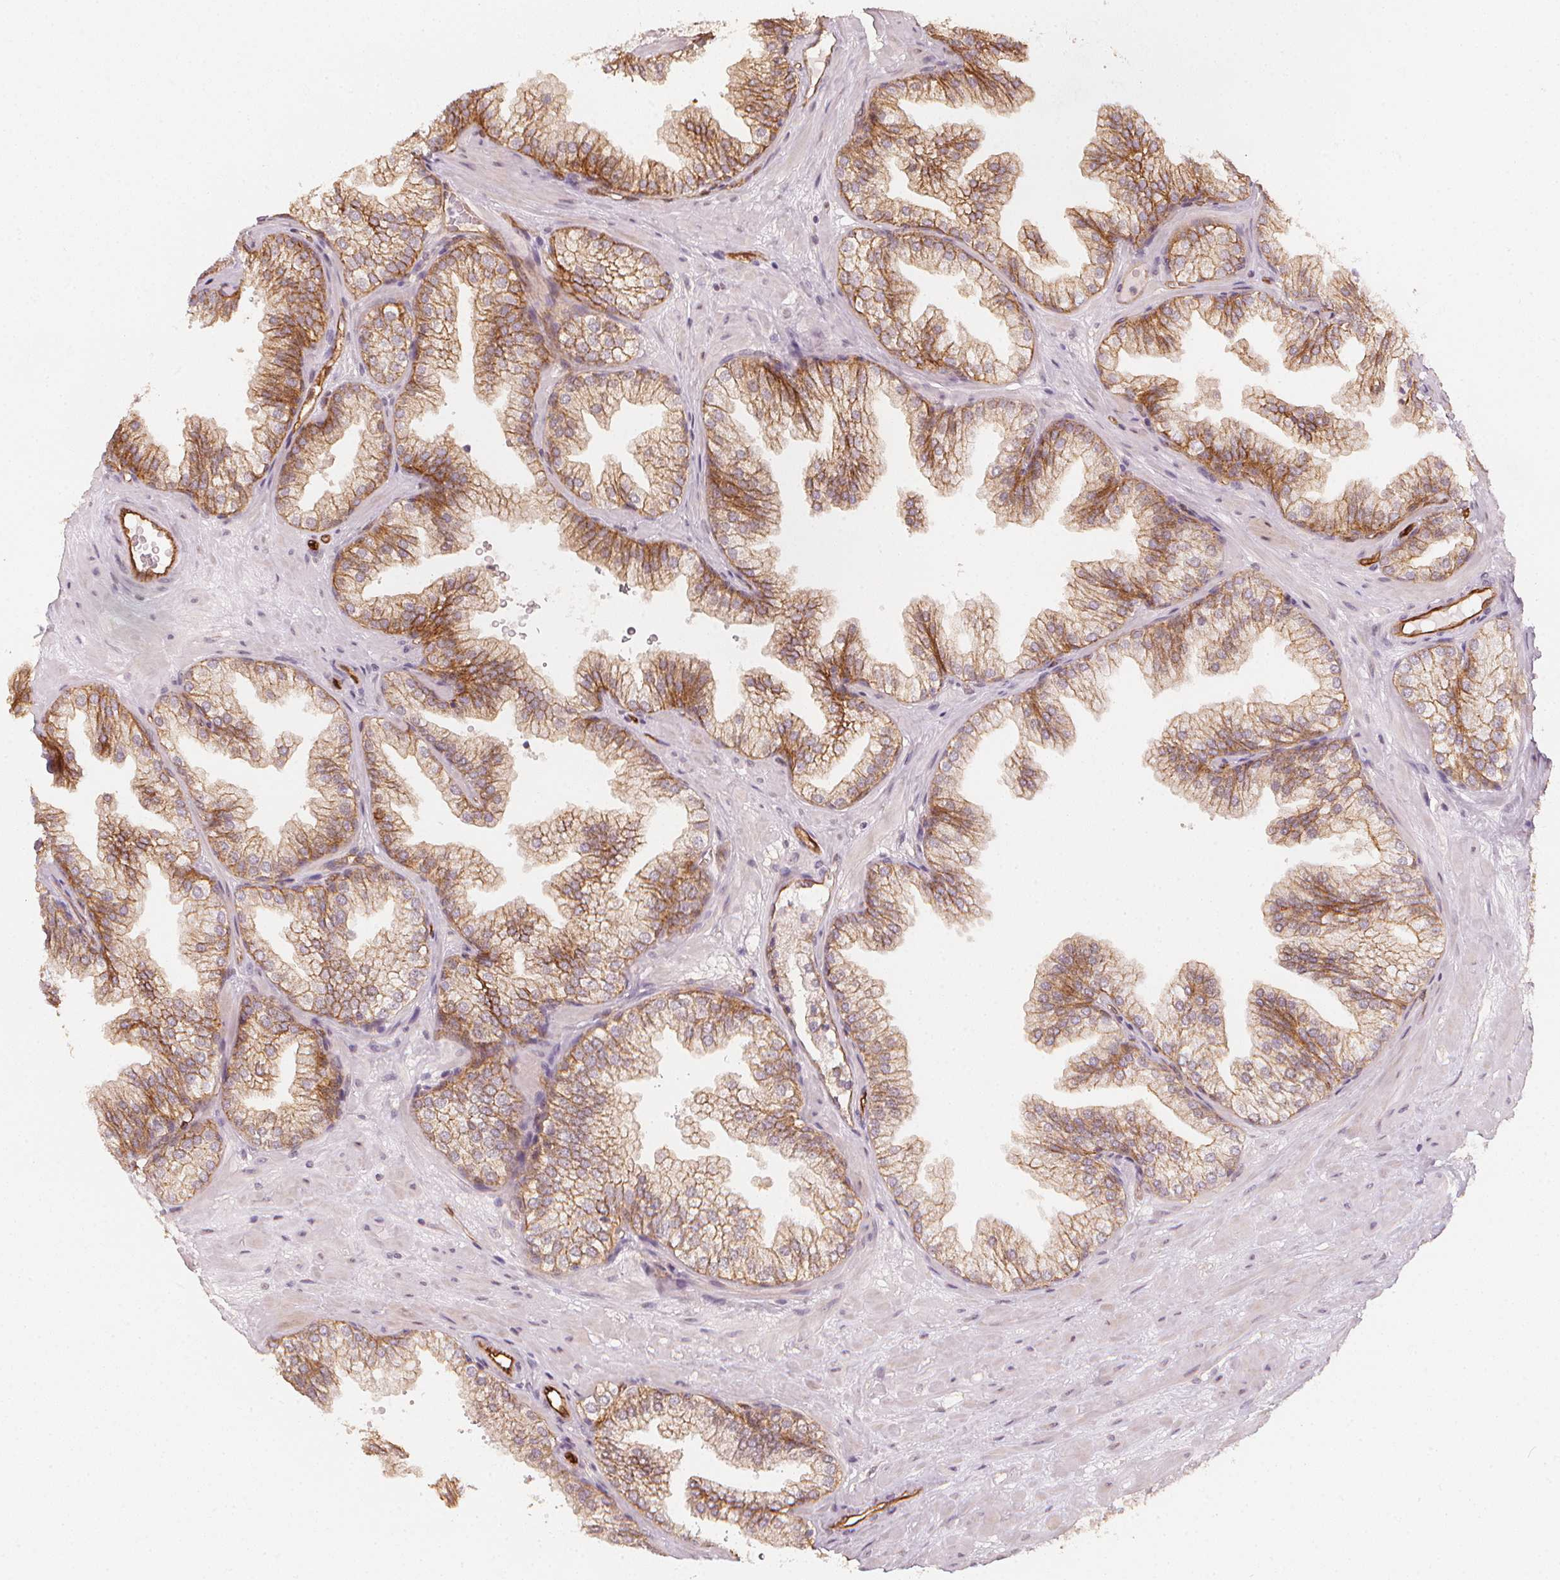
{"staining": {"intensity": "moderate", "quantity": "25%-75%", "location": "cytoplasmic/membranous"}, "tissue": "prostate", "cell_type": "Glandular cells", "image_type": "normal", "snomed": [{"axis": "morphology", "description": "Normal tissue, NOS"}, {"axis": "topography", "description": "Prostate"}], "caption": "Moderate cytoplasmic/membranous protein positivity is appreciated in approximately 25%-75% of glandular cells in prostate. Ihc stains the protein in brown and the nuclei are stained blue.", "gene": "CIB1", "patient": {"sex": "male", "age": 37}}